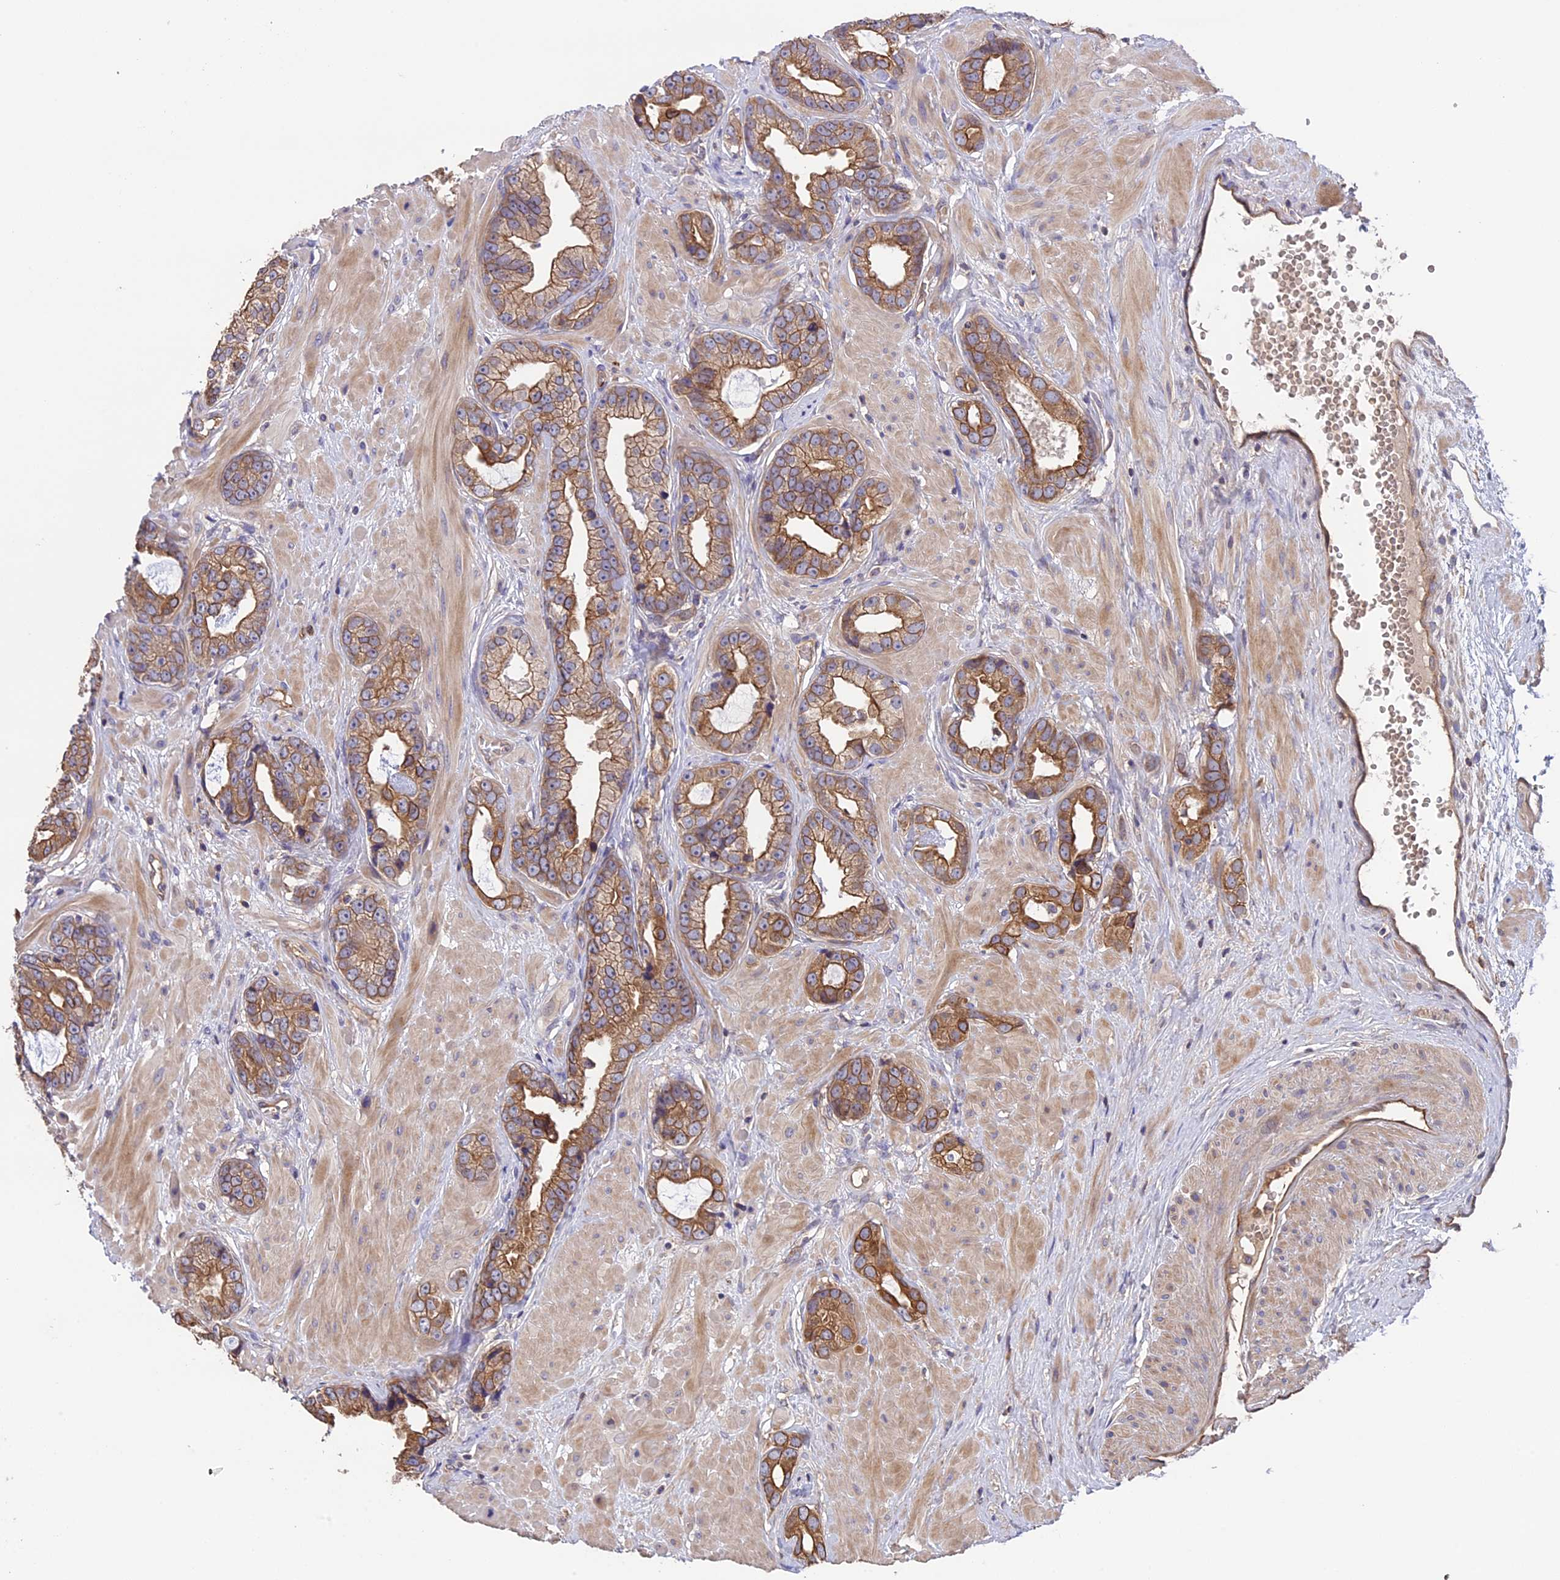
{"staining": {"intensity": "moderate", "quantity": ">75%", "location": "cytoplasmic/membranous"}, "tissue": "prostate cancer", "cell_type": "Tumor cells", "image_type": "cancer", "snomed": [{"axis": "morphology", "description": "Adenocarcinoma, Low grade"}, {"axis": "topography", "description": "Prostate"}], "caption": "Prostate adenocarcinoma (low-grade) stained with IHC demonstrates moderate cytoplasmic/membranous staining in about >75% of tumor cells.", "gene": "GAS8", "patient": {"sex": "male", "age": 64}}